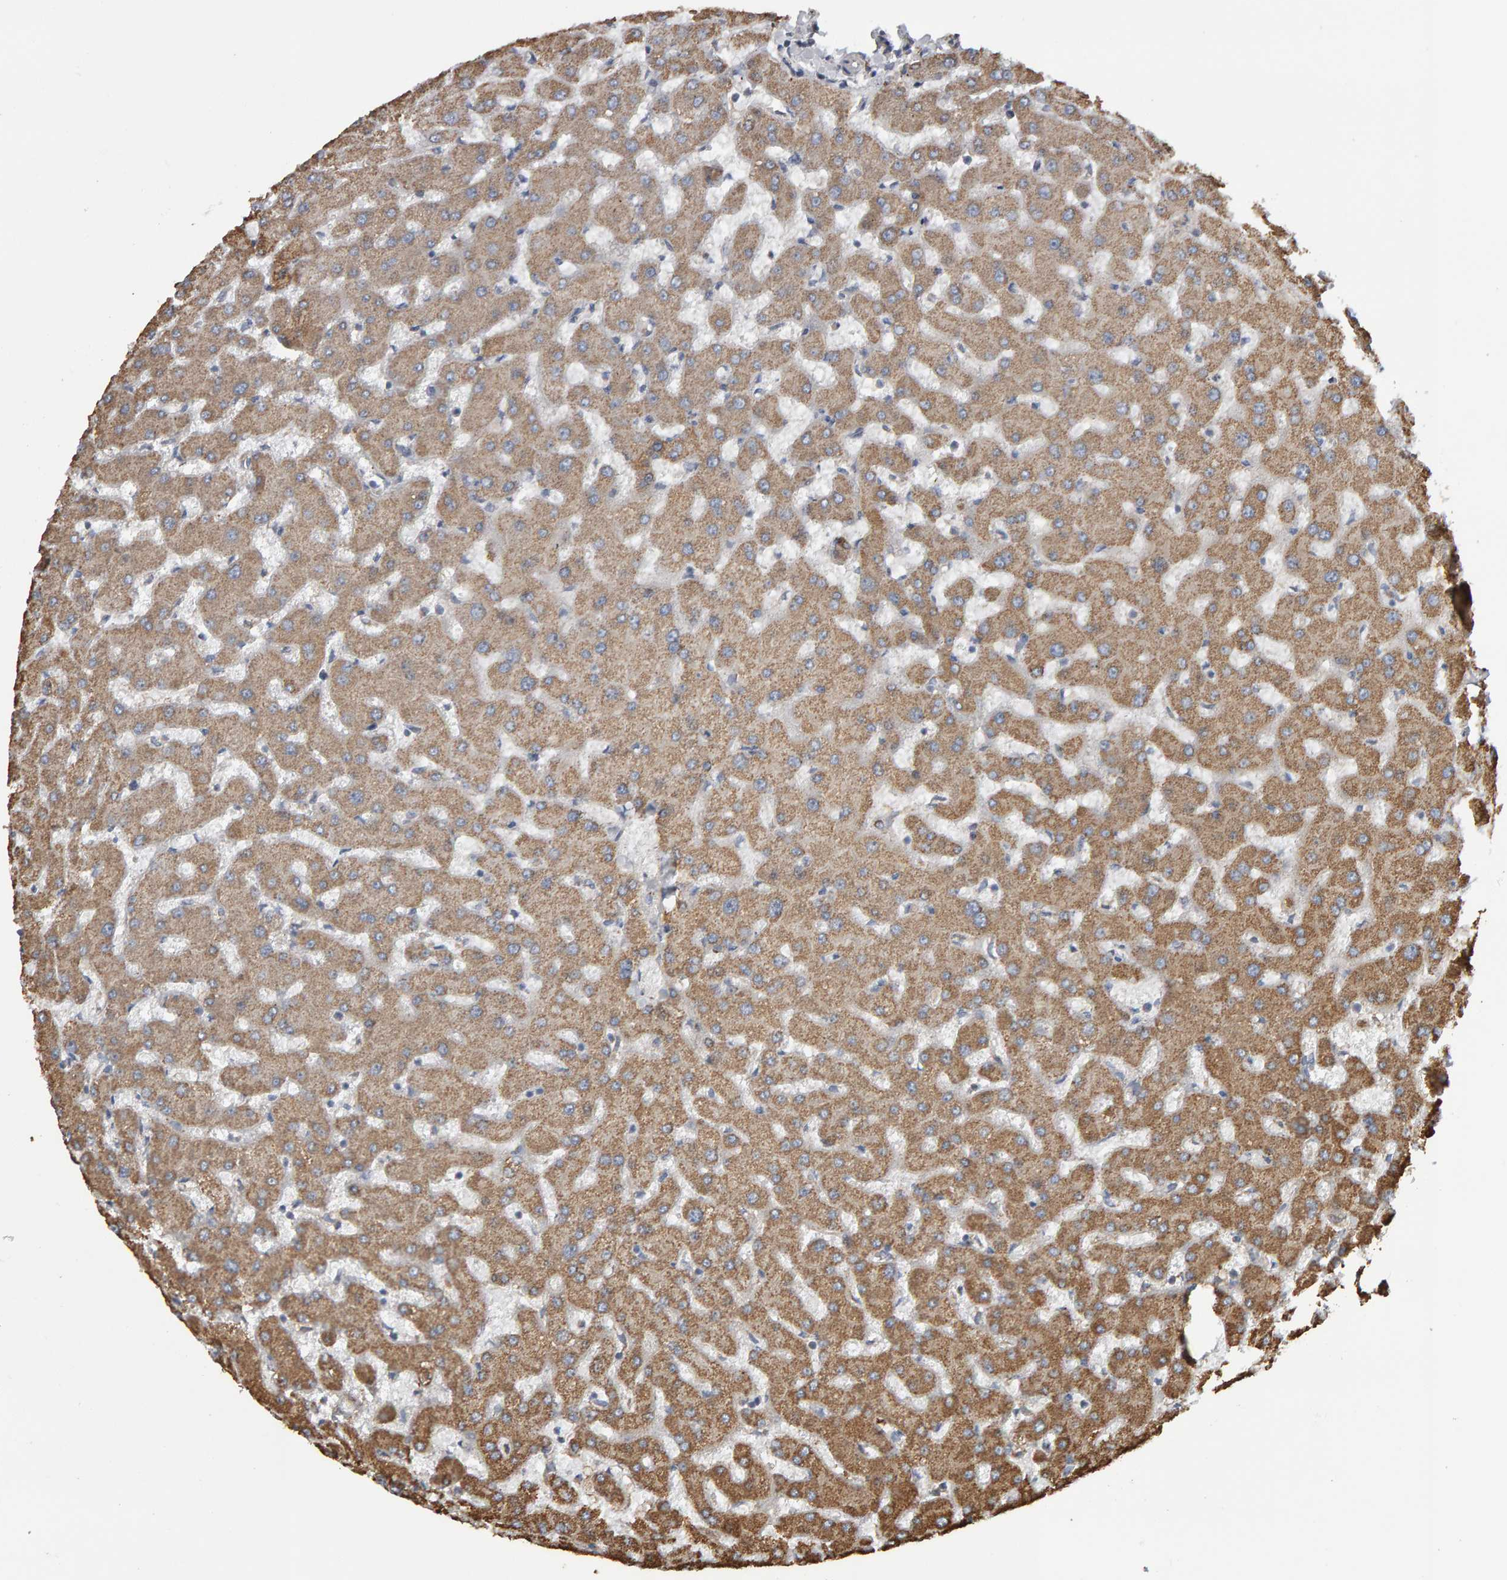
{"staining": {"intensity": "moderate", "quantity": ">75%", "location": "cytoplasmic/membranous"}, "tissue": "liver", "cell_type": "Cholangiocytes", "image_type": "normal", "snomed": [{"axis": "morphology", "description": "Normal tissue, NOS"}, {"axis": "topography", "description": "Liver"}], "caption": "IHC staining of normal liver, which displays medium levels of moderate cytoplasmic/membranous positivity in approximately >75% of cholangiocytes indicating moderate cytoplasmic/membranous protein positivity. The staining was performed using DAB (brown) for protein detection and nuclei were counterstained in hematoxylin (blue).", "gene": "TOM1L1", "patient": {"sex": "female", "age": 63}}